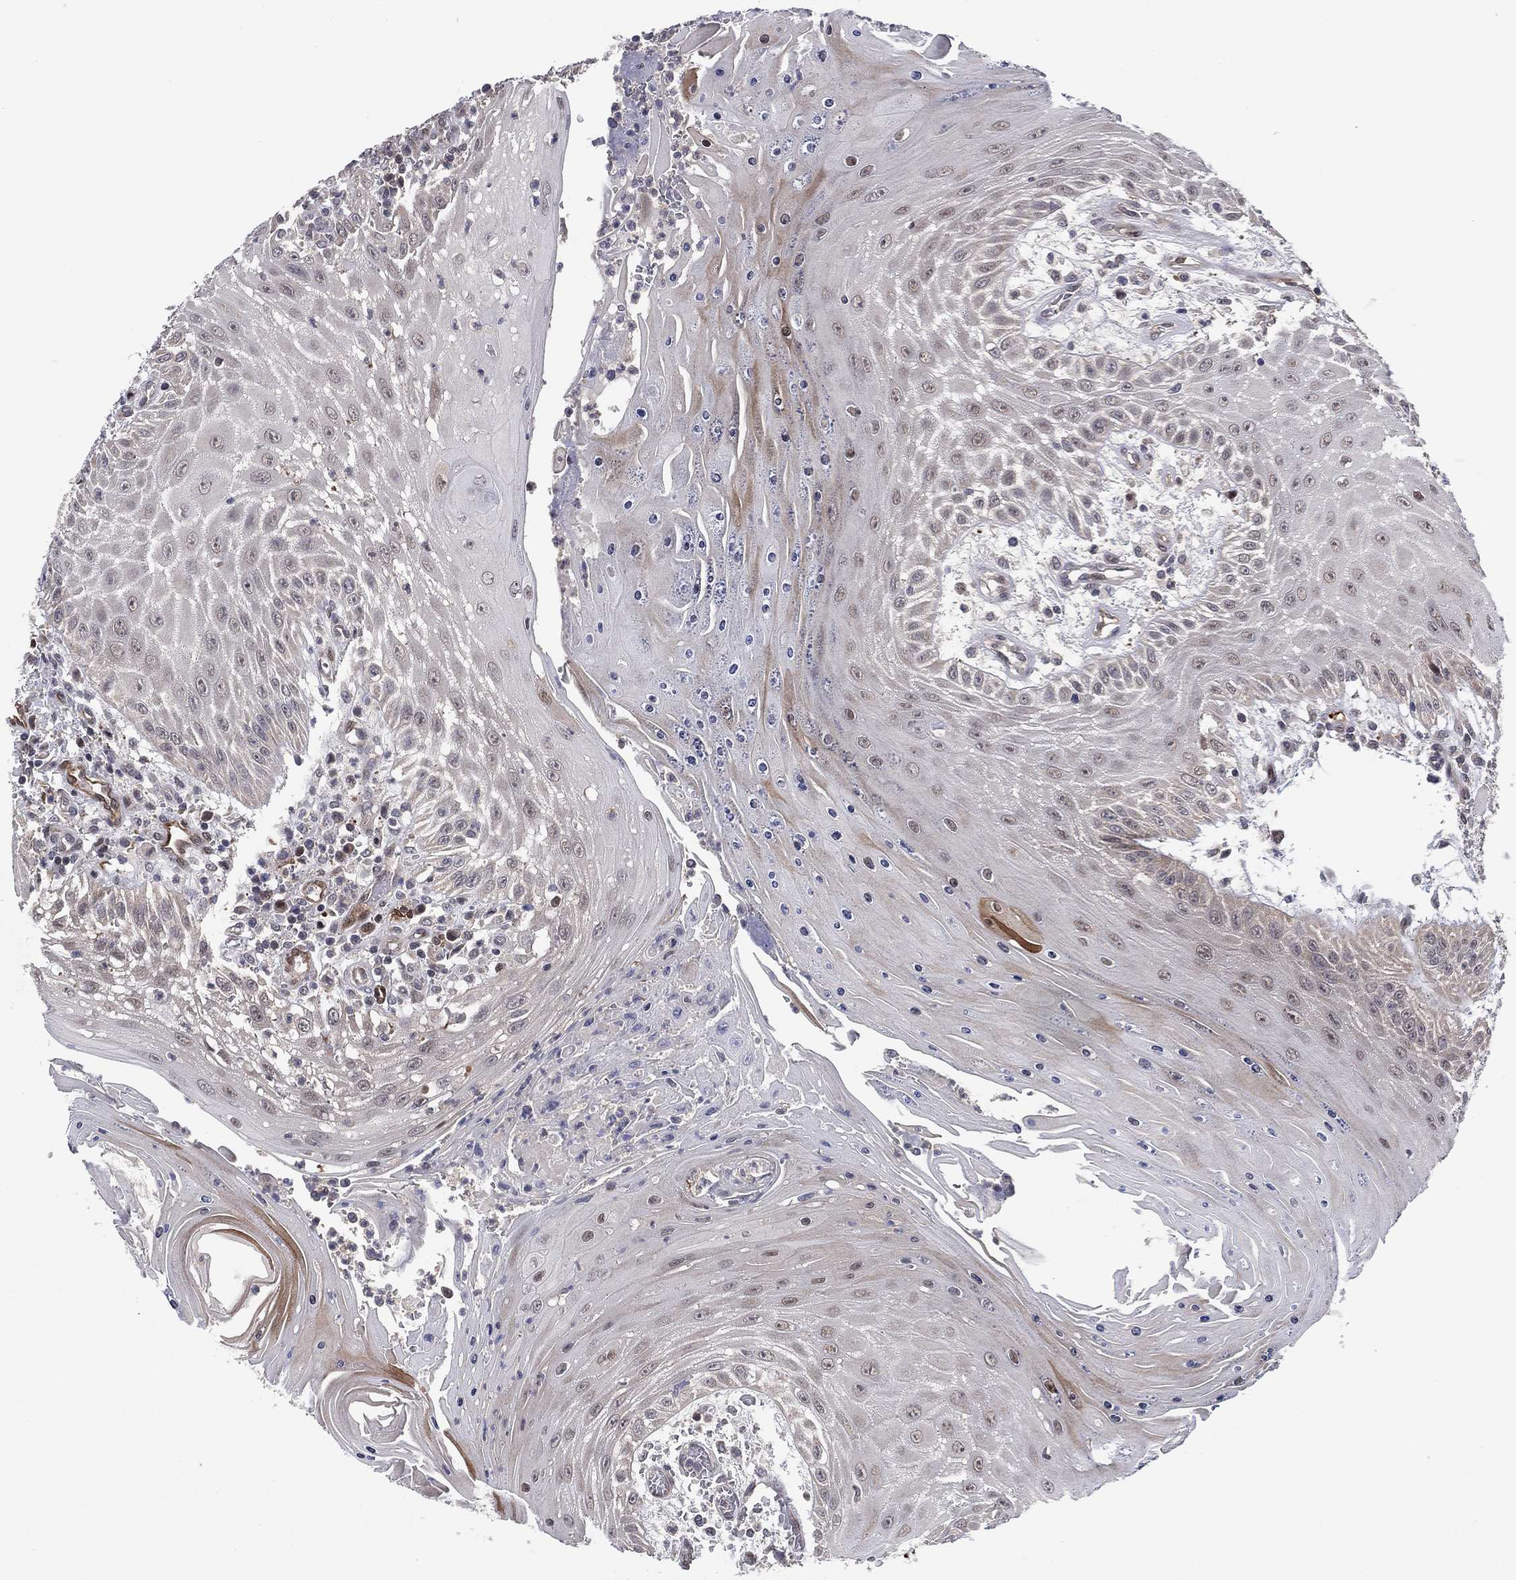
{"staining": {"intensity": "weak", "quantity": "<25%", "location": "cytoplasmic/membranous"}, "tissue": "head and neck cancer", "cell_type": "Tumor cells", "image_type": "cancer", "snomed": [{"axis": "morphology", "description": "Squamous cell carcinoma, NOS"}, {"axis": "topography", "description": "Oral tissue"}, {"axis": "topography", "description": "Head-Neck"}], "caption": "Head and neck cancer stained for a protein using immunohistochemistry reveals no expression tumor cells.", "gene": "SNCG", "patient": {"sex": "male", "age": 58}}